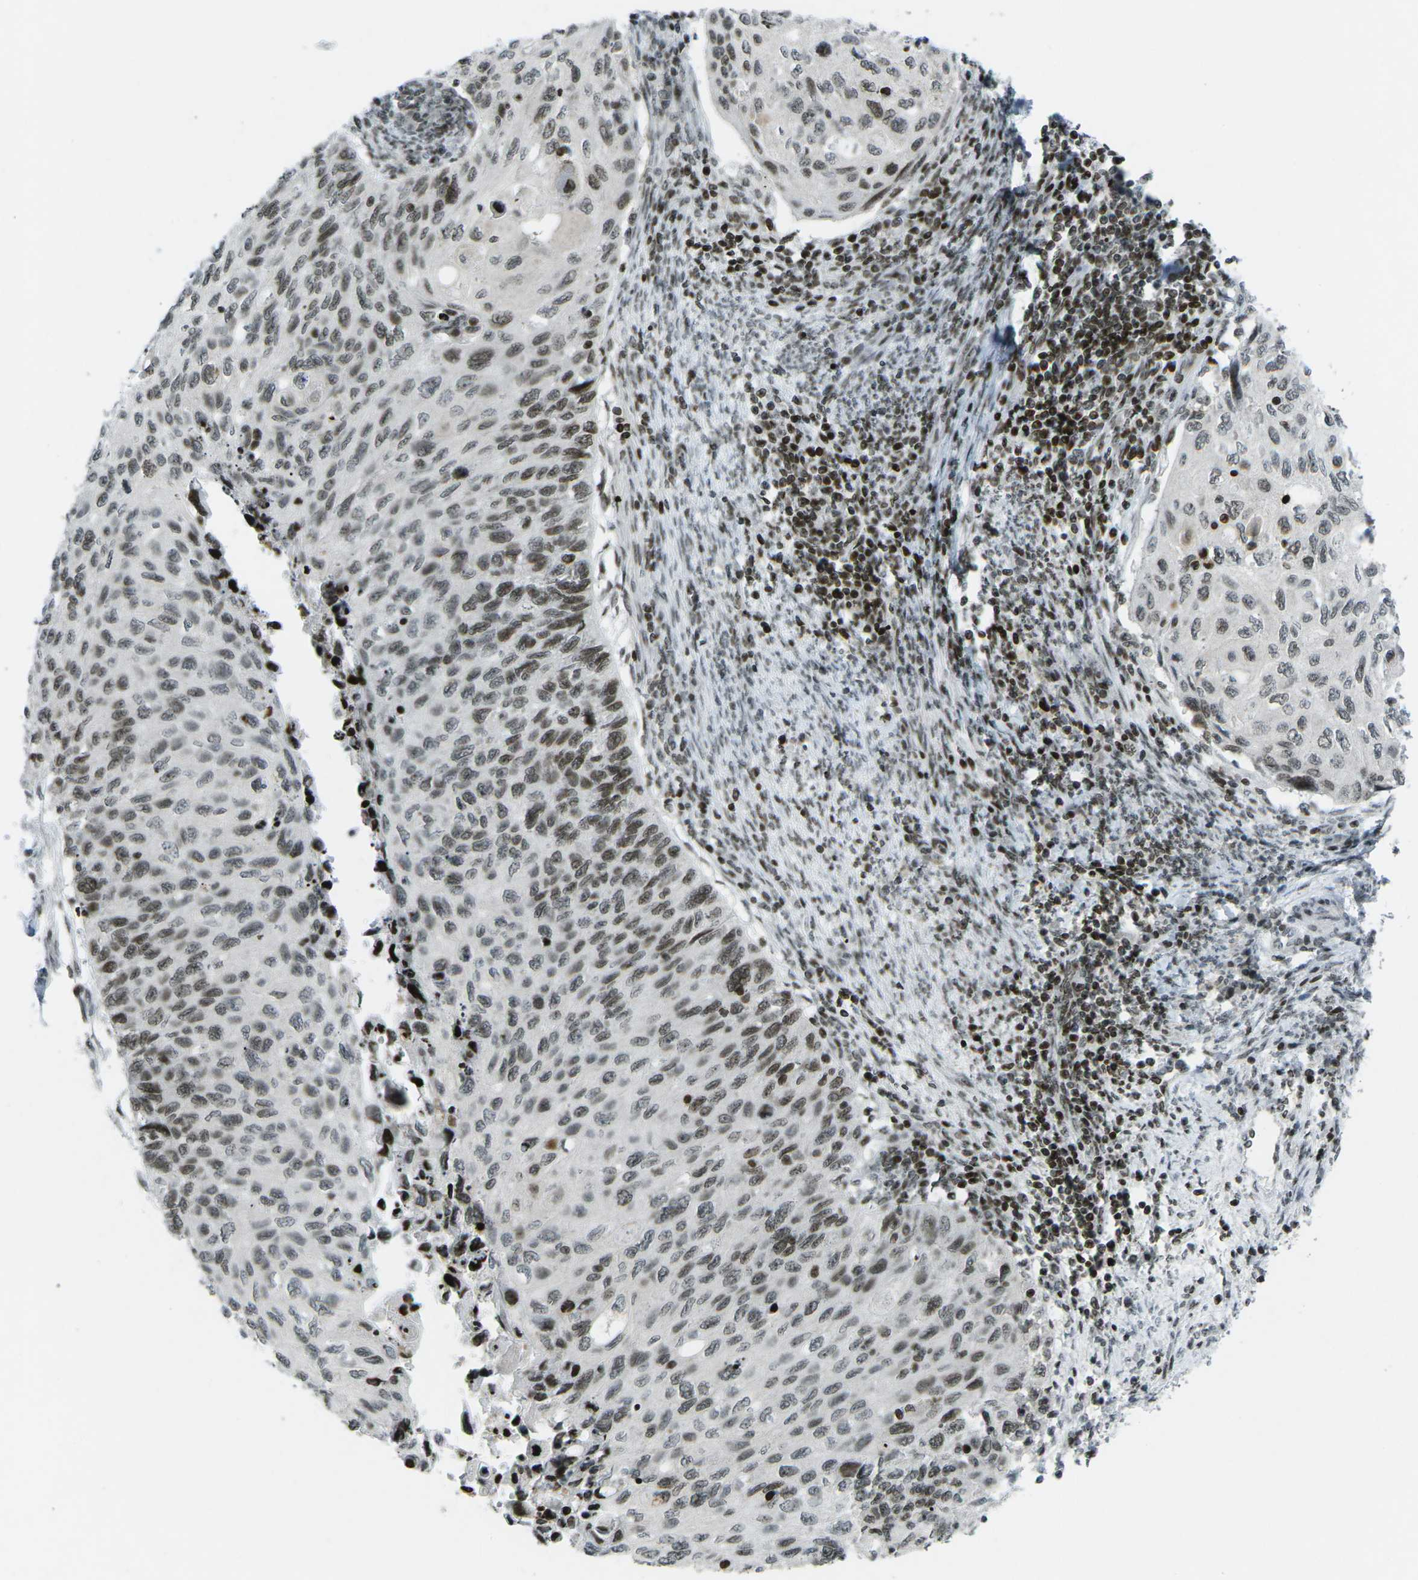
{"staining": {"intensity": "moderate", "quantity": ">75%", "location": "nuclear"}, "tissue": "cervical cancer", "cell_type": "Tumor cells", "image_type": "cancer", "snomed": [{"axis": "morphology", "description": "Squamous cell carcinoma, NOS"}, {"axis": "topography", "description": "Cervix"}], "caption": "Moderate nuclear expression is seen in approximately >75% of tumor cells in cervical cancer (squamous cell carcinoma).", "gene": "EME1", "patient": {"sex": "female", "age": 70}}